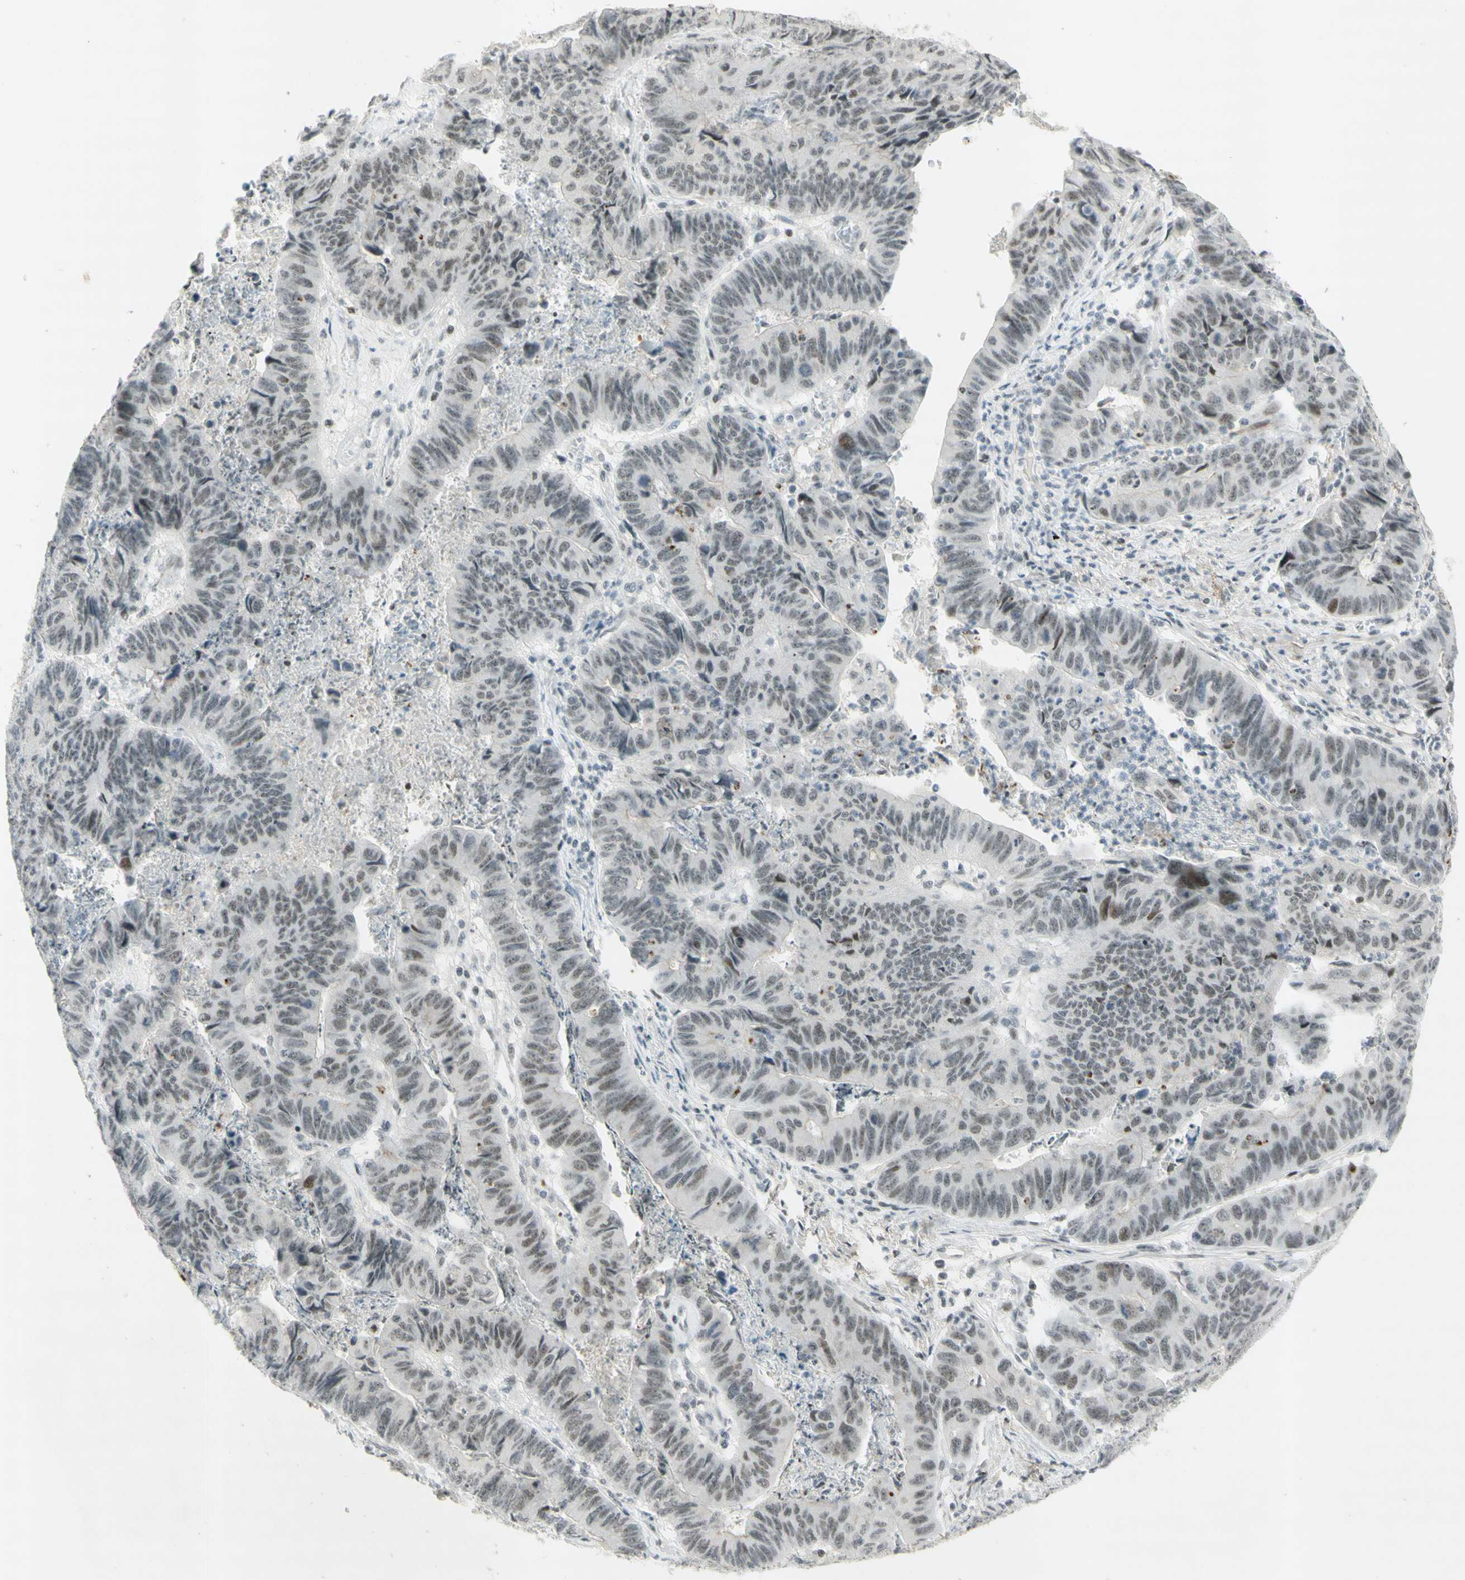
{"staining": {"intensity": "moderate", "quantity": "25%-75%", "location": "nuclear"}, "tissue": "stomach cancer", "cell_type": "Tumor cells", "image_type": "cancer", "snomed": [{"axis": "morphology", "description": "Adenocarcinoma, NOS"}, {"axis": "topography", "description": "Stomach, lower"}], "caption": "Human stomach cancer stained for a protein (brown) exhibits moderate nuclear positive positivity in about 25%-75% of tumor cells.", "gene": "IRF1", "patient": {"sex": "male", "age": 77}}